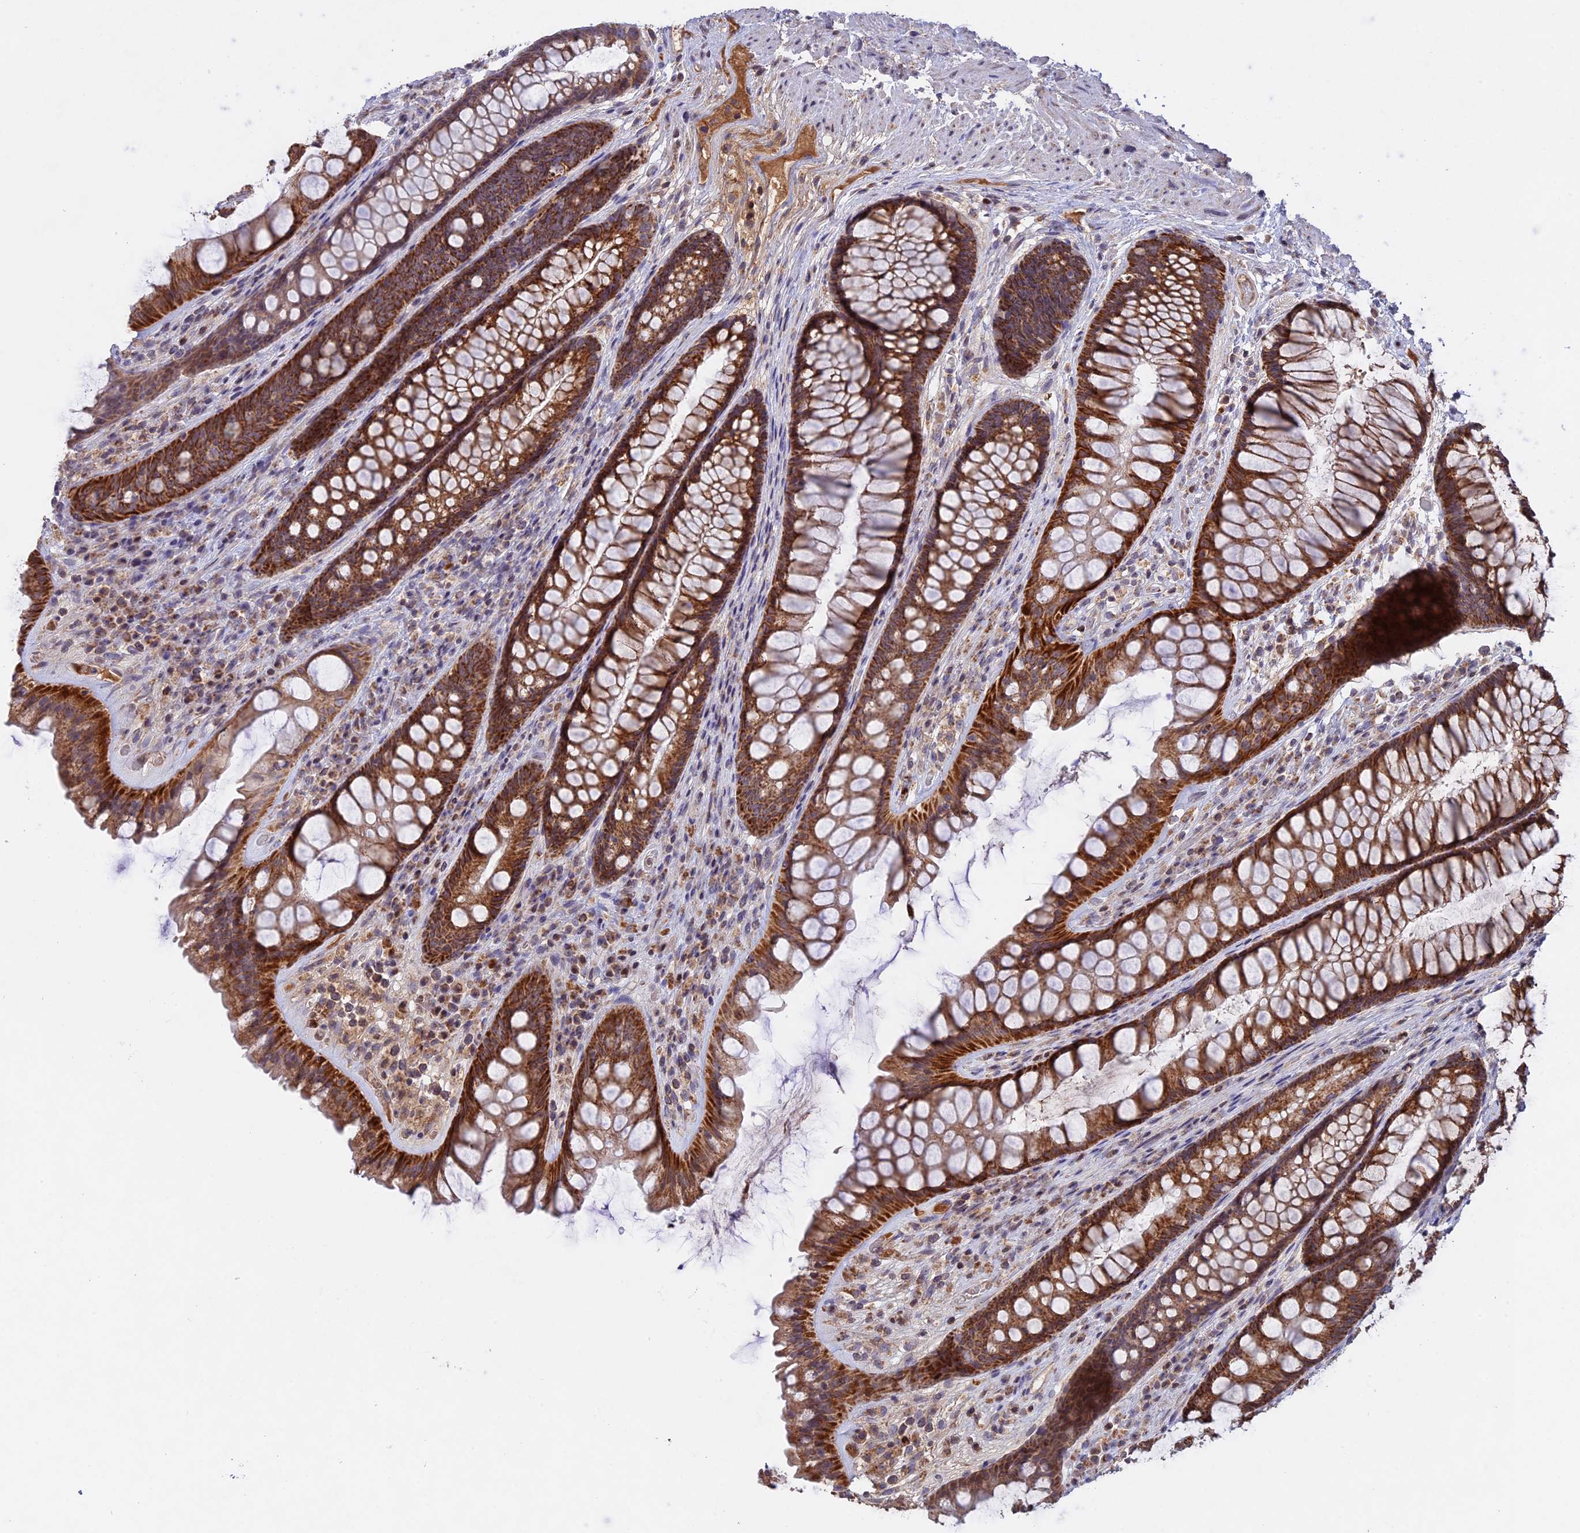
{"staining": {"intensity": "strong", "quantity": ">75%", "location": "cytoplasmic/membranous"}, "tissue": "rectum", "cell_type": "Glandular cells", "image_type": "normal", "snomed": [{"axis": "morphology", "description": "Normal tissue, NOS"}, {"axis": "topography", "description": "Rectum"}], "caption": "Rectum stained with a brown dye exhibits strong cytoplasmic/membranous positive positivity in approximately >75% of glandular cells.", "gene": "MPV17L", "patient": {"sex": "male", "age": 74}}